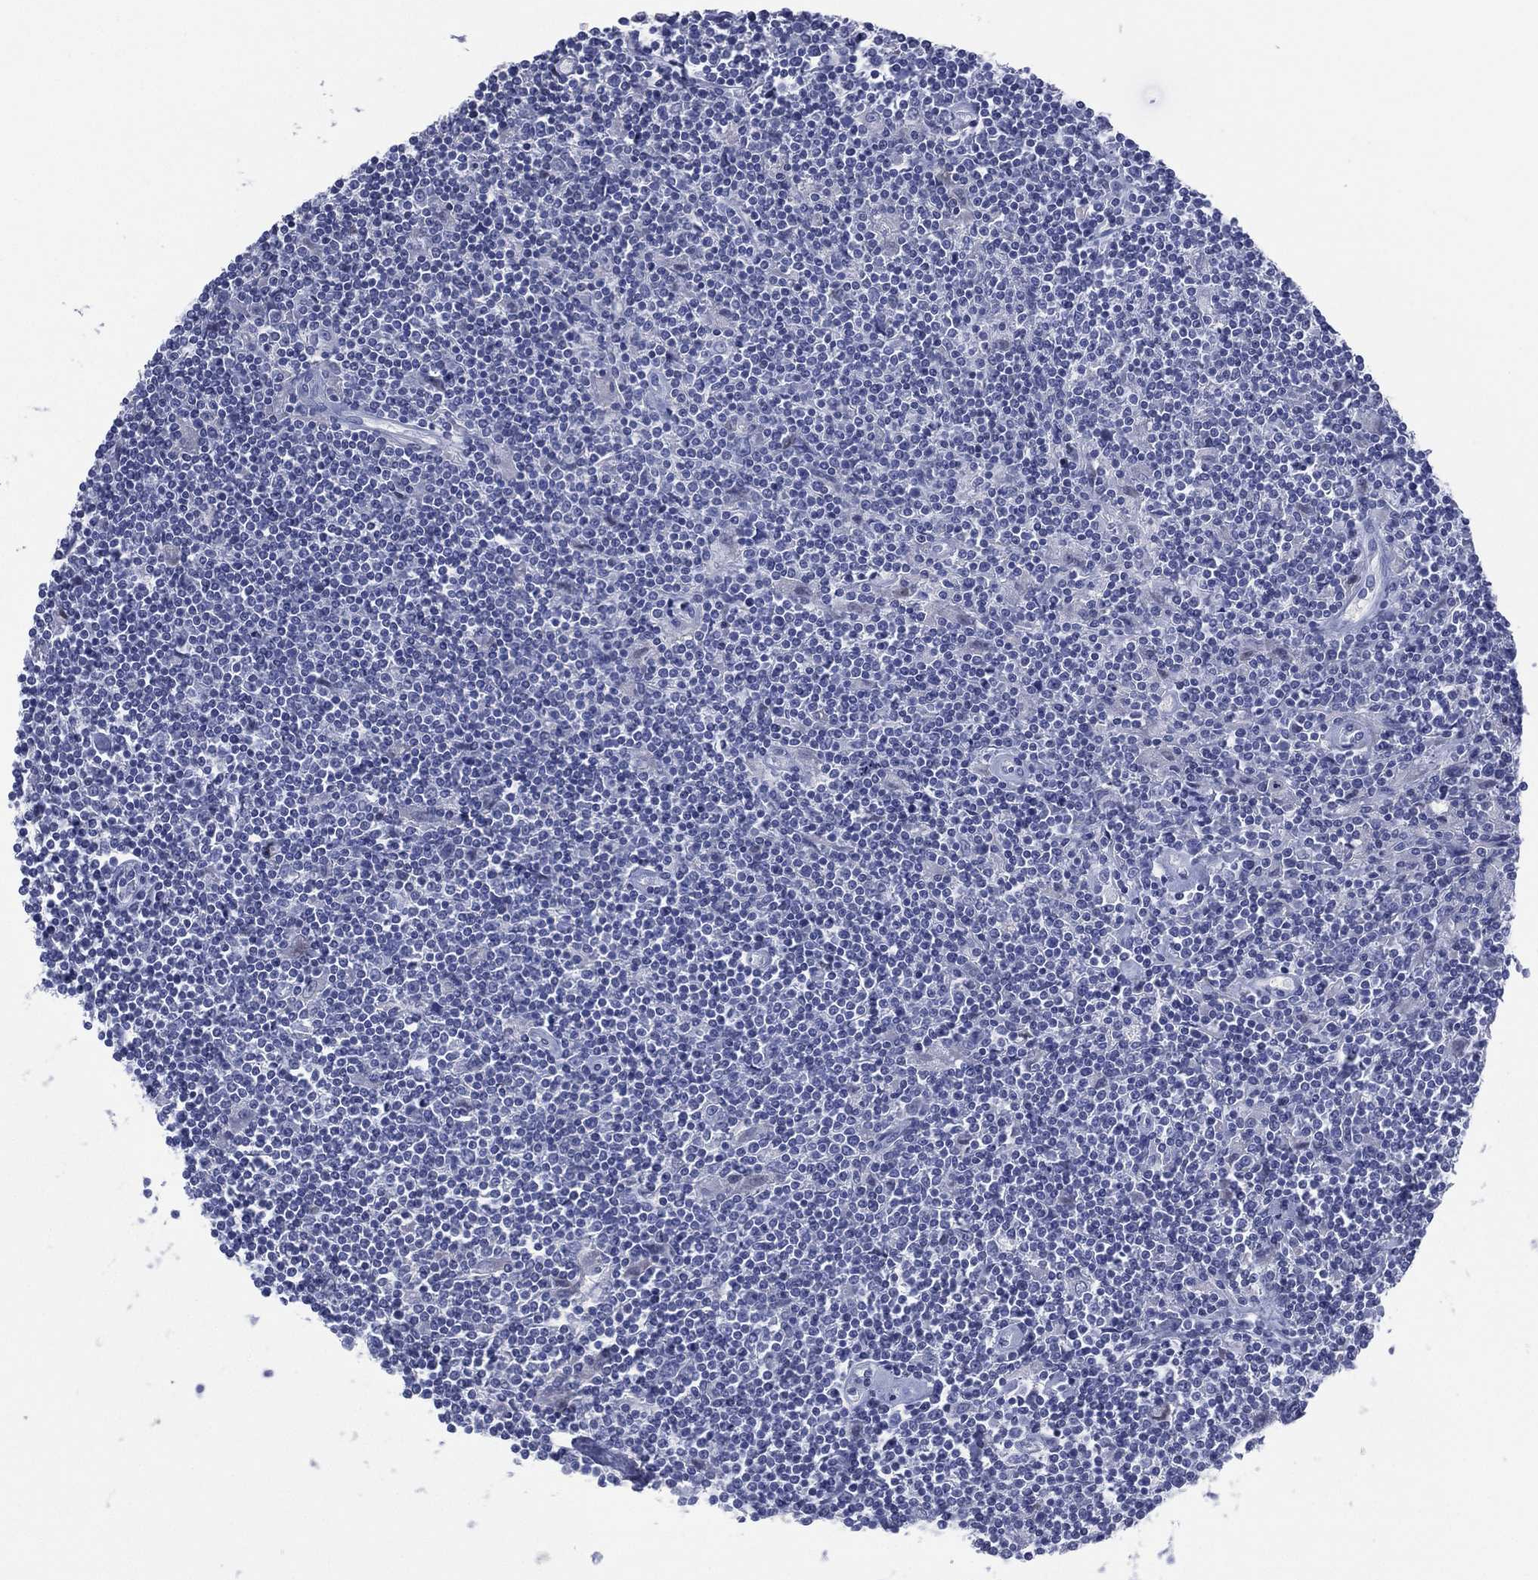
{"staining": {"intensity": "negative", "quantity": "none", "location": "none"}, "tissue": "lymphoma", "cell_type": "Tumor cells", "image_type": "cancer", "snomed": [{"axis": "morphology", "description": "Hodgkin's disease, NOS"}, {"axis": "topography", "description": "Lymph node"}], "caption": "Image shows no protein staining in tumor cells of lymphoma tissue.", "gene": "TMEM247", "patient": {"sex": "male", "age": 40}}